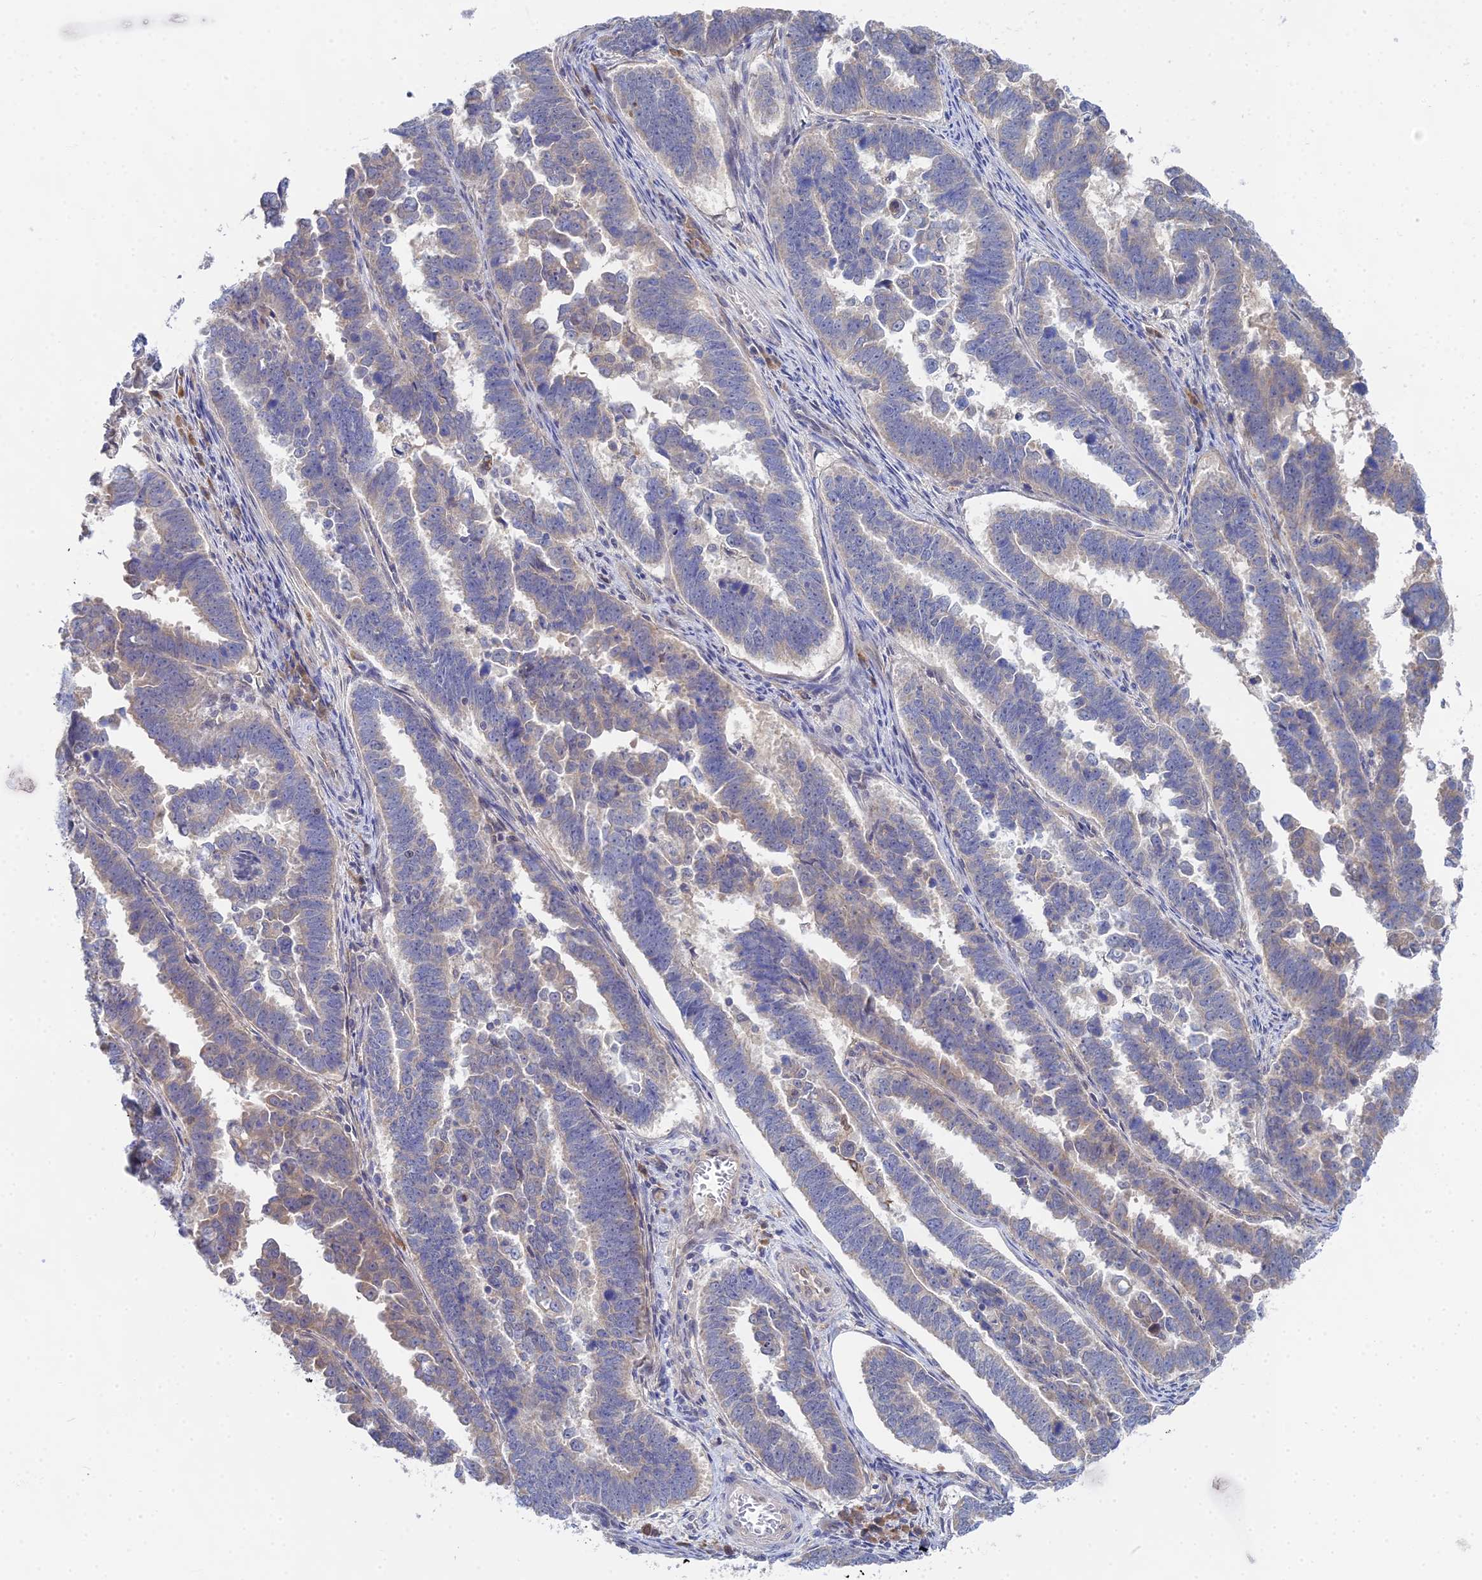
{"staining": {"intensity": "weak", "quantity": "<25%", "location": "cytoplasmic/membranous"}, "tissue": "endometrial cancer", "cell_type": "Tumor cells", "image_type": "cancer", "snomed": [{"axis": "morphology", "description": "Adenocarcinoma, NOS"}, {"axis": "topography", "description": "Endometrium"}], "caption": "An immunohistochemistry image of endometrial adenocarcinoma is shown. There is no staining in tumor cells of endometrial adenocarcinoma.", "gene": "DNAH14", "patient": {"sex": "female", "age": 75}}